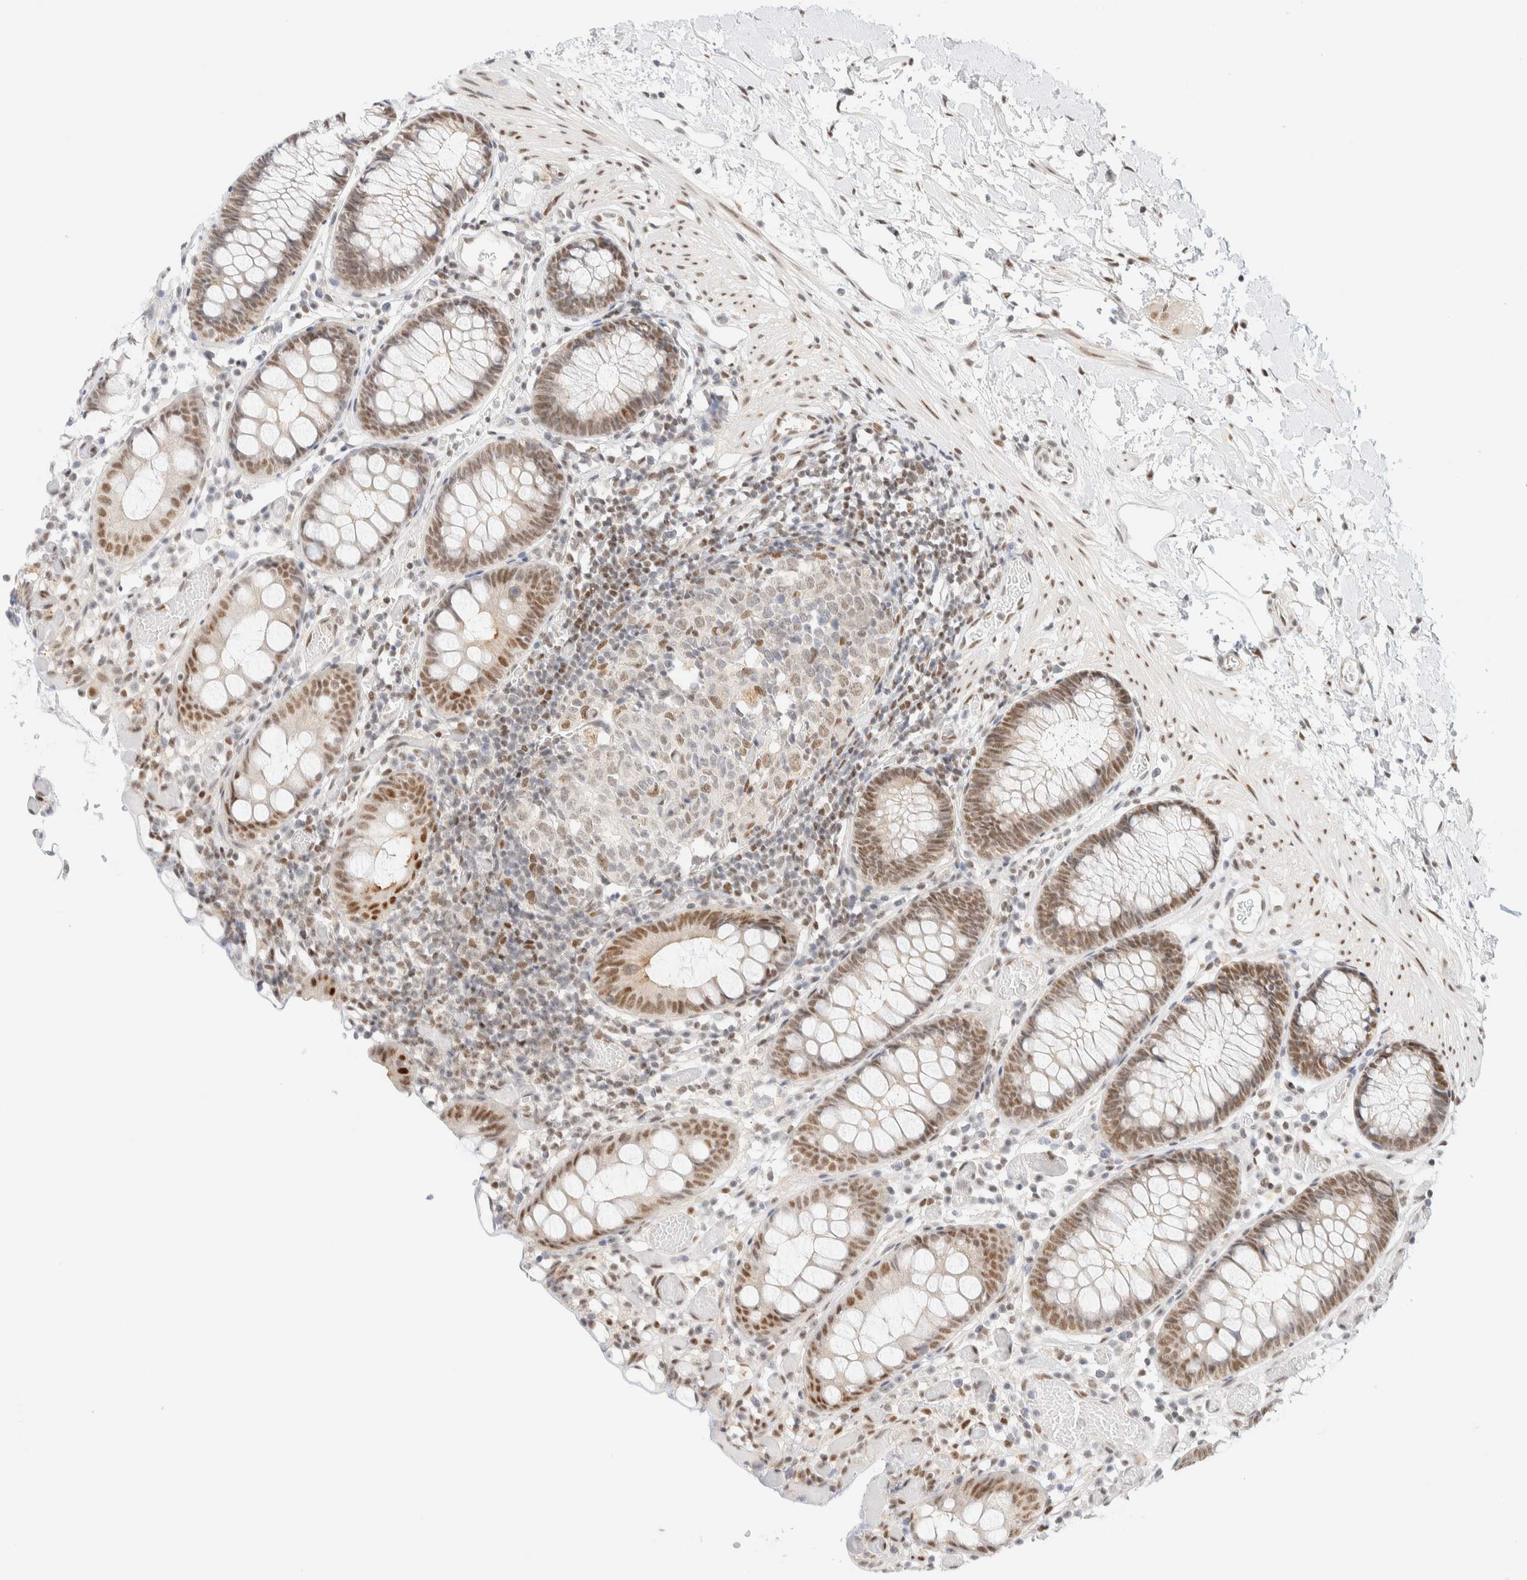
{"staining": {"intensity": "weak", "quantity": ">75%", "location": "nuclear"}, "tissue": "colon", "cell_type": "Endothelial cells", "image_type": "normal", "snomed": [{"axis": "morphology", "description": "Normal tissue, NOS"}, {"axis": "topography", "description": "Colon"}], "caption": "Immunohistochemical staining of benign human colon shows low levels of weak nuclear staining in about >75% of endothelial cells.", "gene": "PYGO2", "patient": {"sex": "male", "age": 14}}